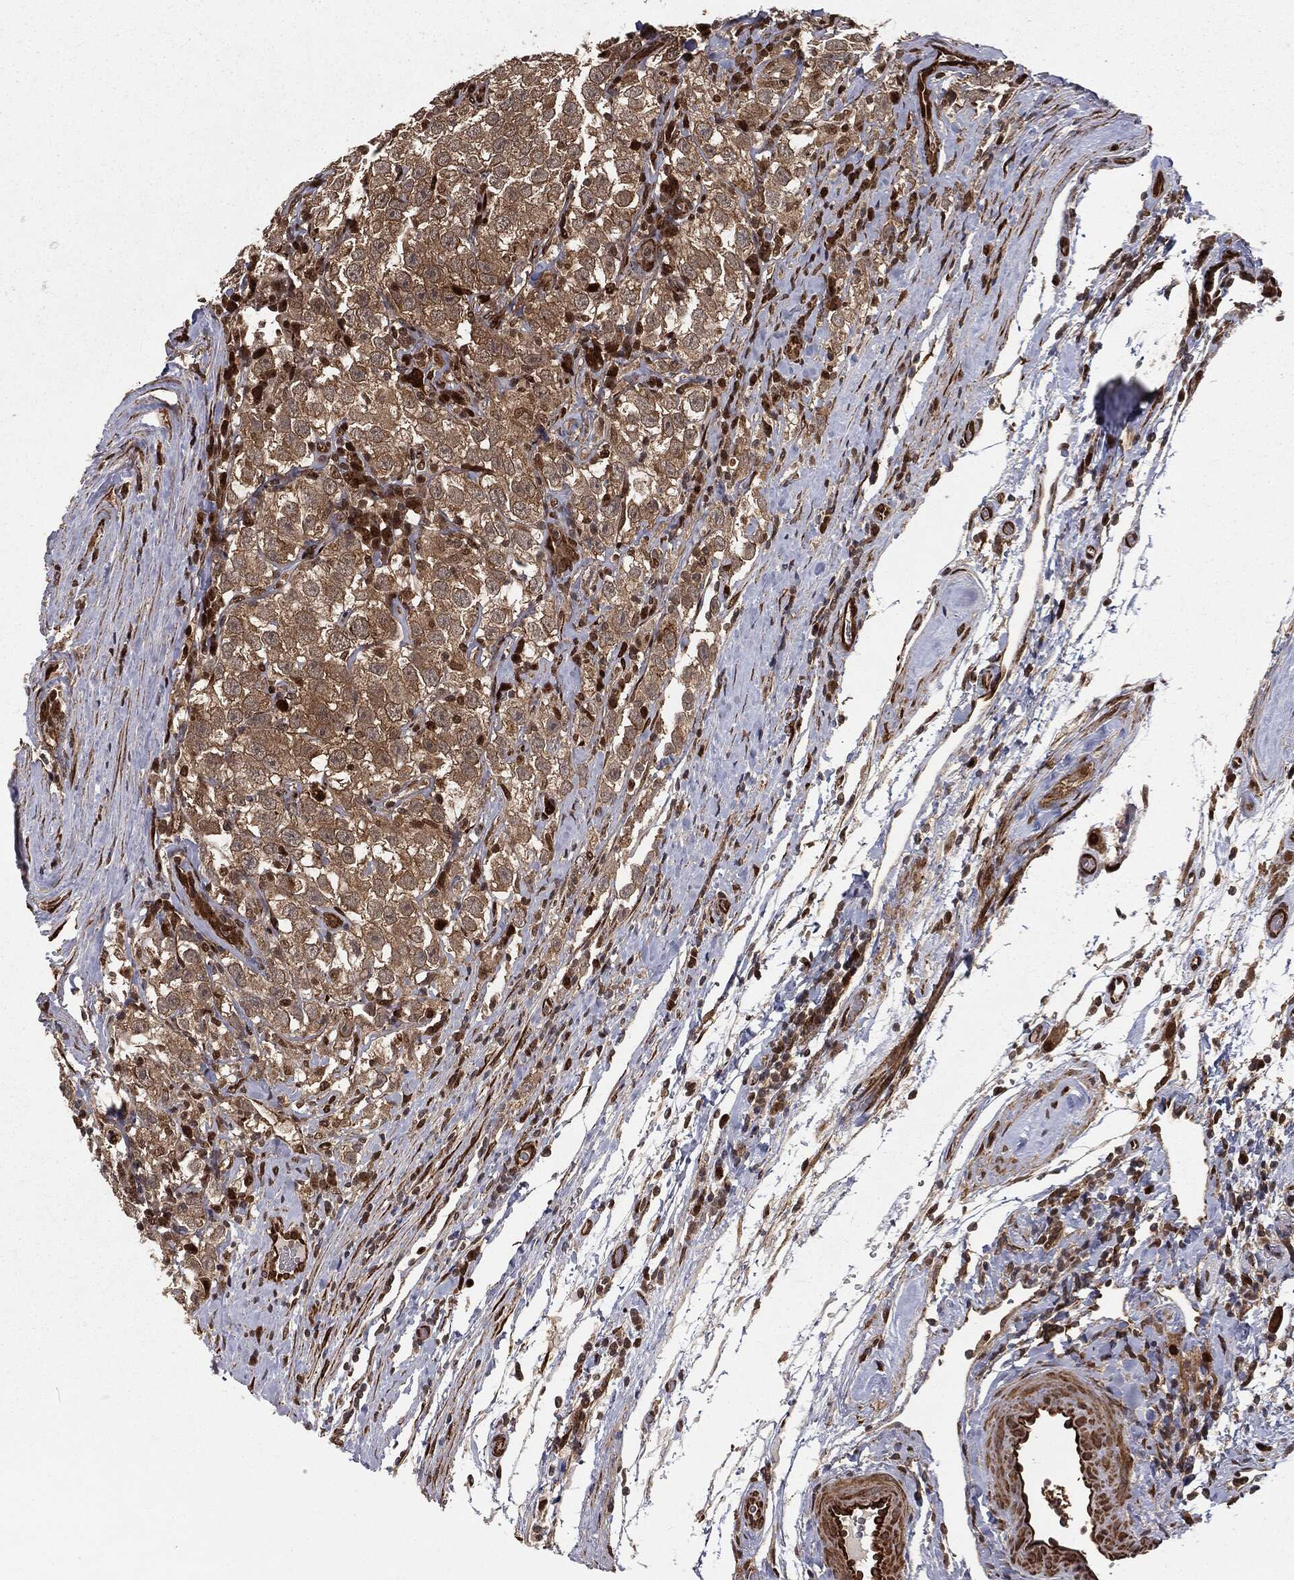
{"staining": {"intensity": "strong", "quantity": "<25%", "location": "cytoplasmic/membranous,nuclear"}, "tissue": "testis cancer", "cell_type": "Tumor cells", "image_type": "cancer", "snomed": [{"axis": "morphology", "description": "Seminoma, NOS"}, {"axis": "topography", "description": "Testis"}], "caption": "DAB immunohistochemical staining of testis seminoma exhibits strong cytoplasmic/membranous and nuclear protein staining in approximately <25% of tumor cells. The protein of interest is shown in brown color, while the nuclei are stained blue.", "gene": "RANBP9", "patient": {"sex": "male", "age": 41}}